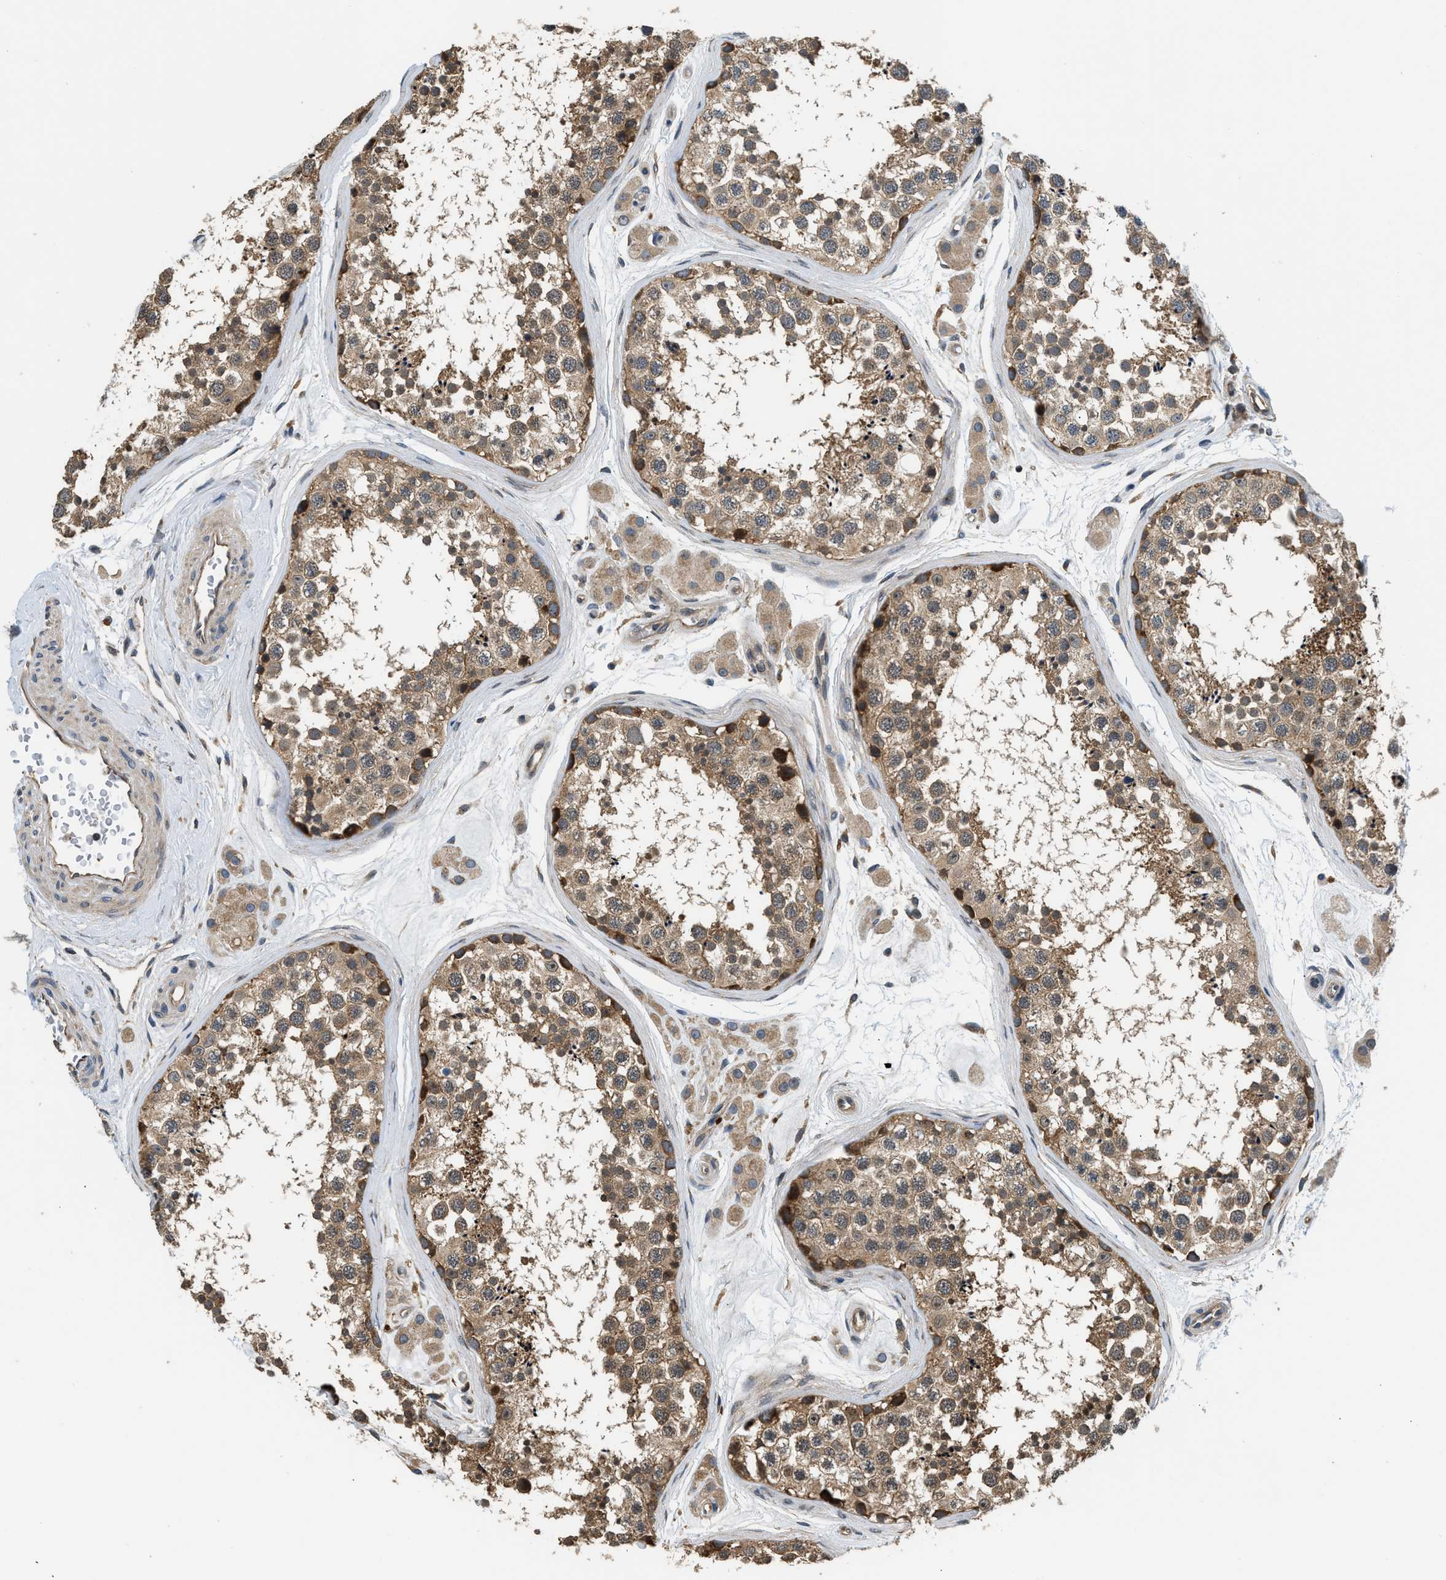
{"staining": {"intensity": "moderate", "quantity": ">75%", "location": "cytoplasmic/membranous"}, "tissue": "testis", "cell_type": "Cells in seminiferous ducts", "image_type": "normal", "snomed": [{"axis": "morphology", "description": "Normal tissue, NOS"}, {"axis": "topography", "description": "Testis"}], "caption": "An IHC image of normal tissue is shown. Protein staining in brown labels moderate cytoplasmic/membranous positivity in testis within cells in seminiferous ducts.", "gene": "IL3RA", "patient": {"sex": "male", "age": 56}}